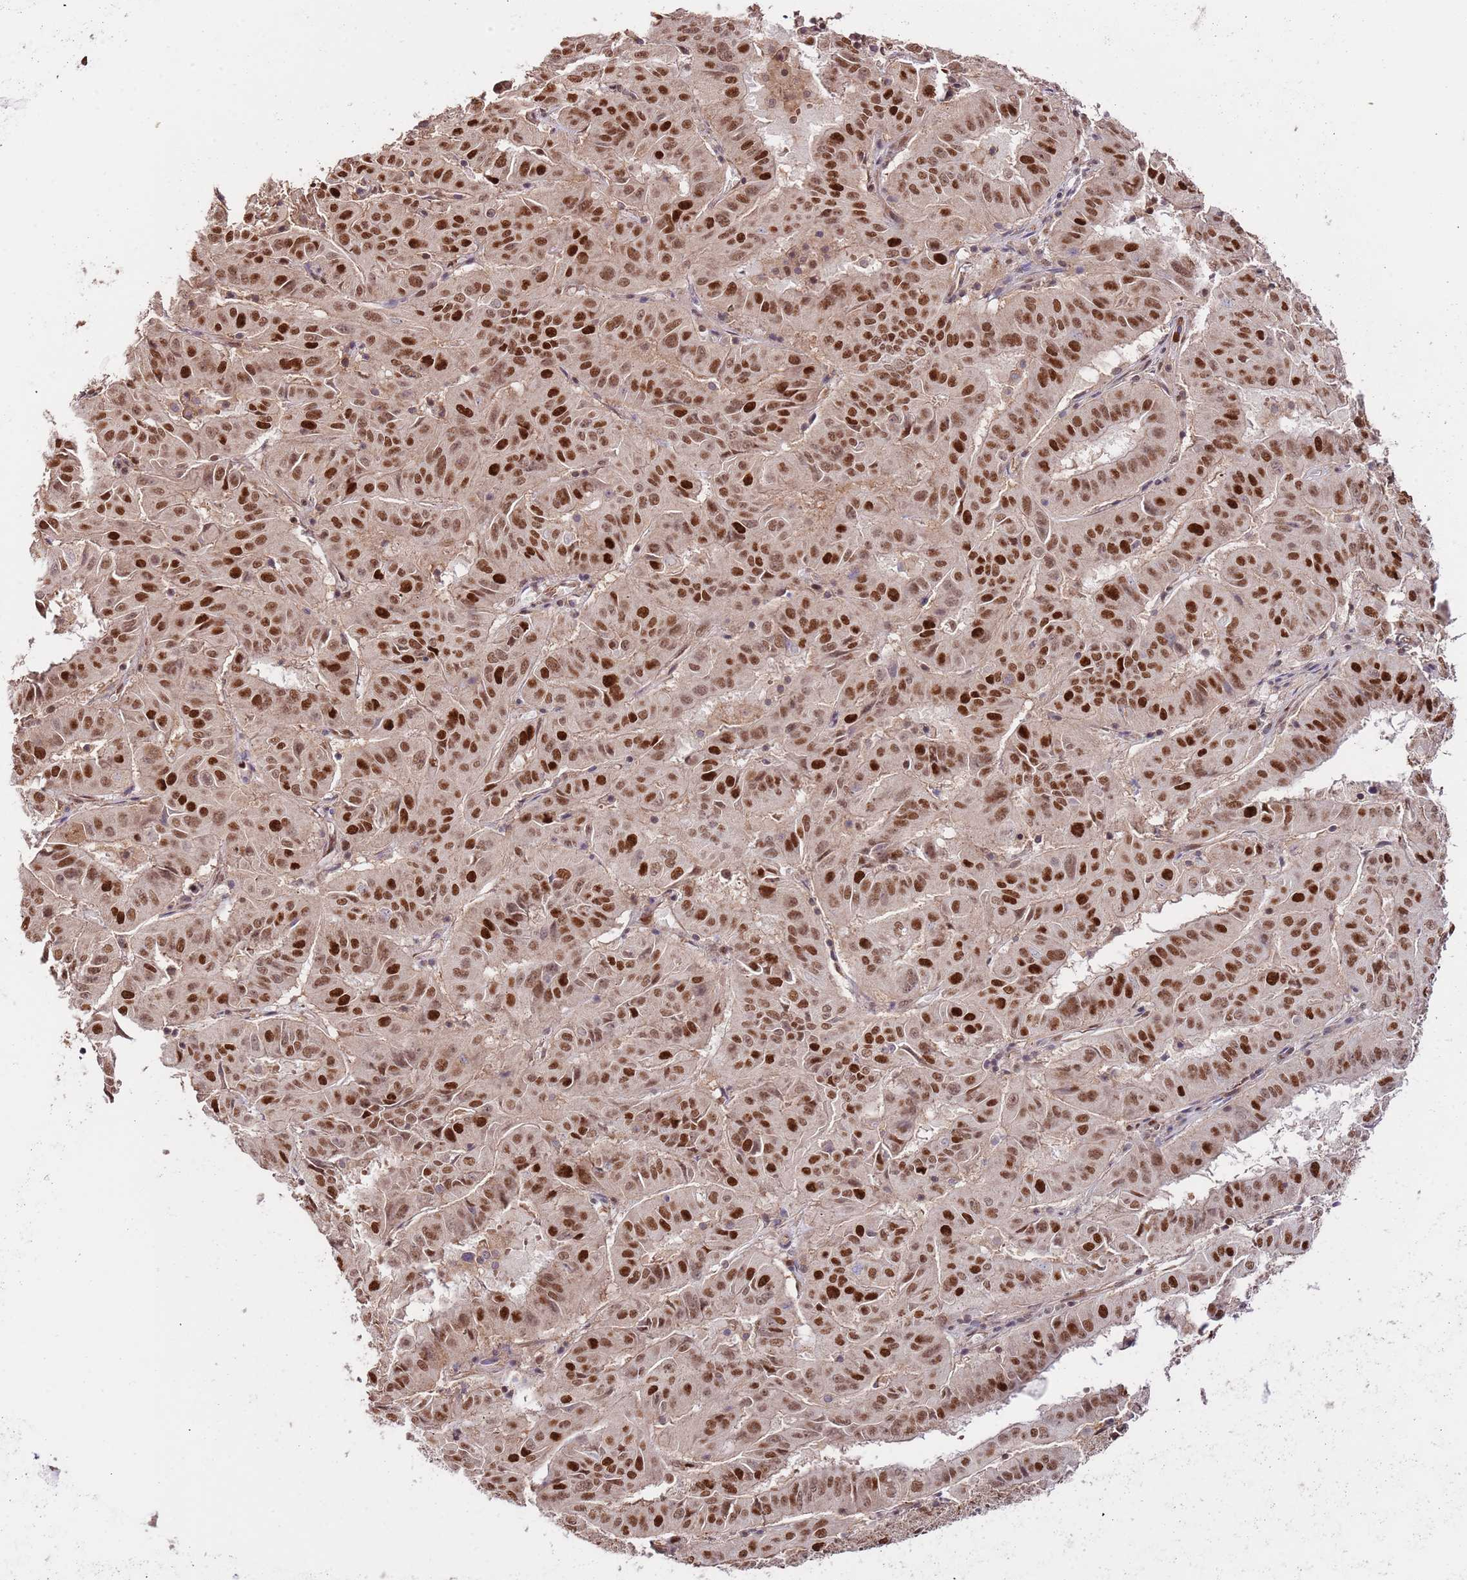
{"staining": {"intensity": "strong", "quantity": ">75%", "location": "nuclear"}, "tissue": "pancreatic cancer", "cell_type": "Tumor cells", "image_type": "cancer", "snomed": [{"axis": "morphology", "description": "Adenocarcinoma, NOS"}, {"axis": "topography", "description": "Pancreas"}], "caption": "Immunohistochemistry (IHC) (DAB (3,3'-diaminobenzidine)) staining of human pancreatic cancer shows strong nuclear protein positivity in about >75% of tumor cells. The staining was performed using DAB (3,3'-diaminobenzidine), with brown indicating positive protein expression. Nuclei are stained blue with hematoxylin.", "gene": "RIF1", "patient": {"sex": "male", "age": 63}}